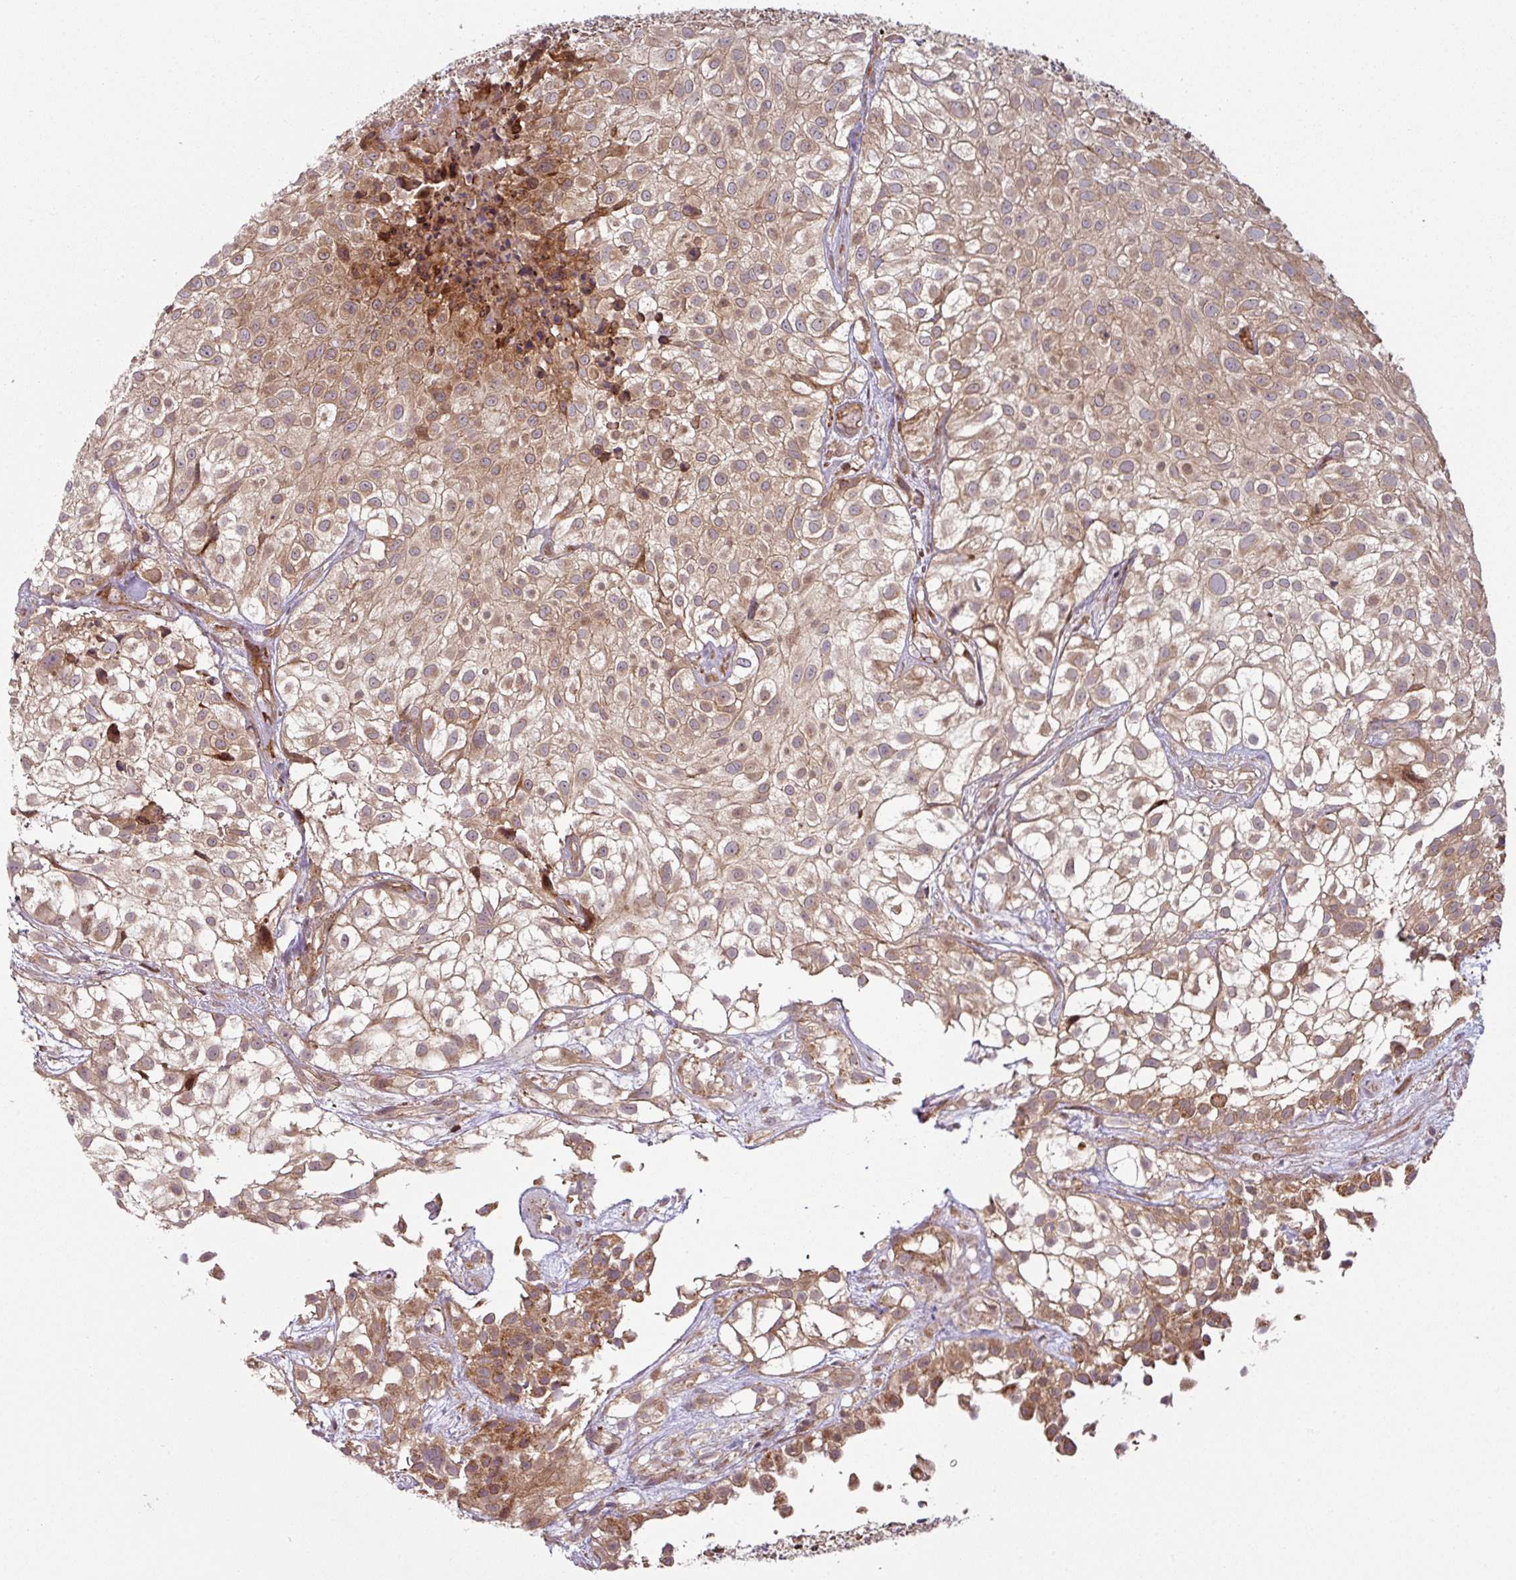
{"staining": {"intensity": "moderate", "quantity": ">75%", "location": "cytoplasmic/membranous"}, "tissue": "urothelial cancer", "cell_type": "Tumor cells", "image_type": "cancer", "snomed": [{"axis": "morphology", "description": "Urothelial carcinoma, High grade"}, {"axis": "topography", "description": "Urinary bladder"}], "caption": "Brown immunohistochemical staining in urothelial cancer displays moderate cytoplasmic/membranous expression in approximately >75% of tumor cells.", "gene": "RAB5A", "patient": {"sex": "male", "age": 56}}